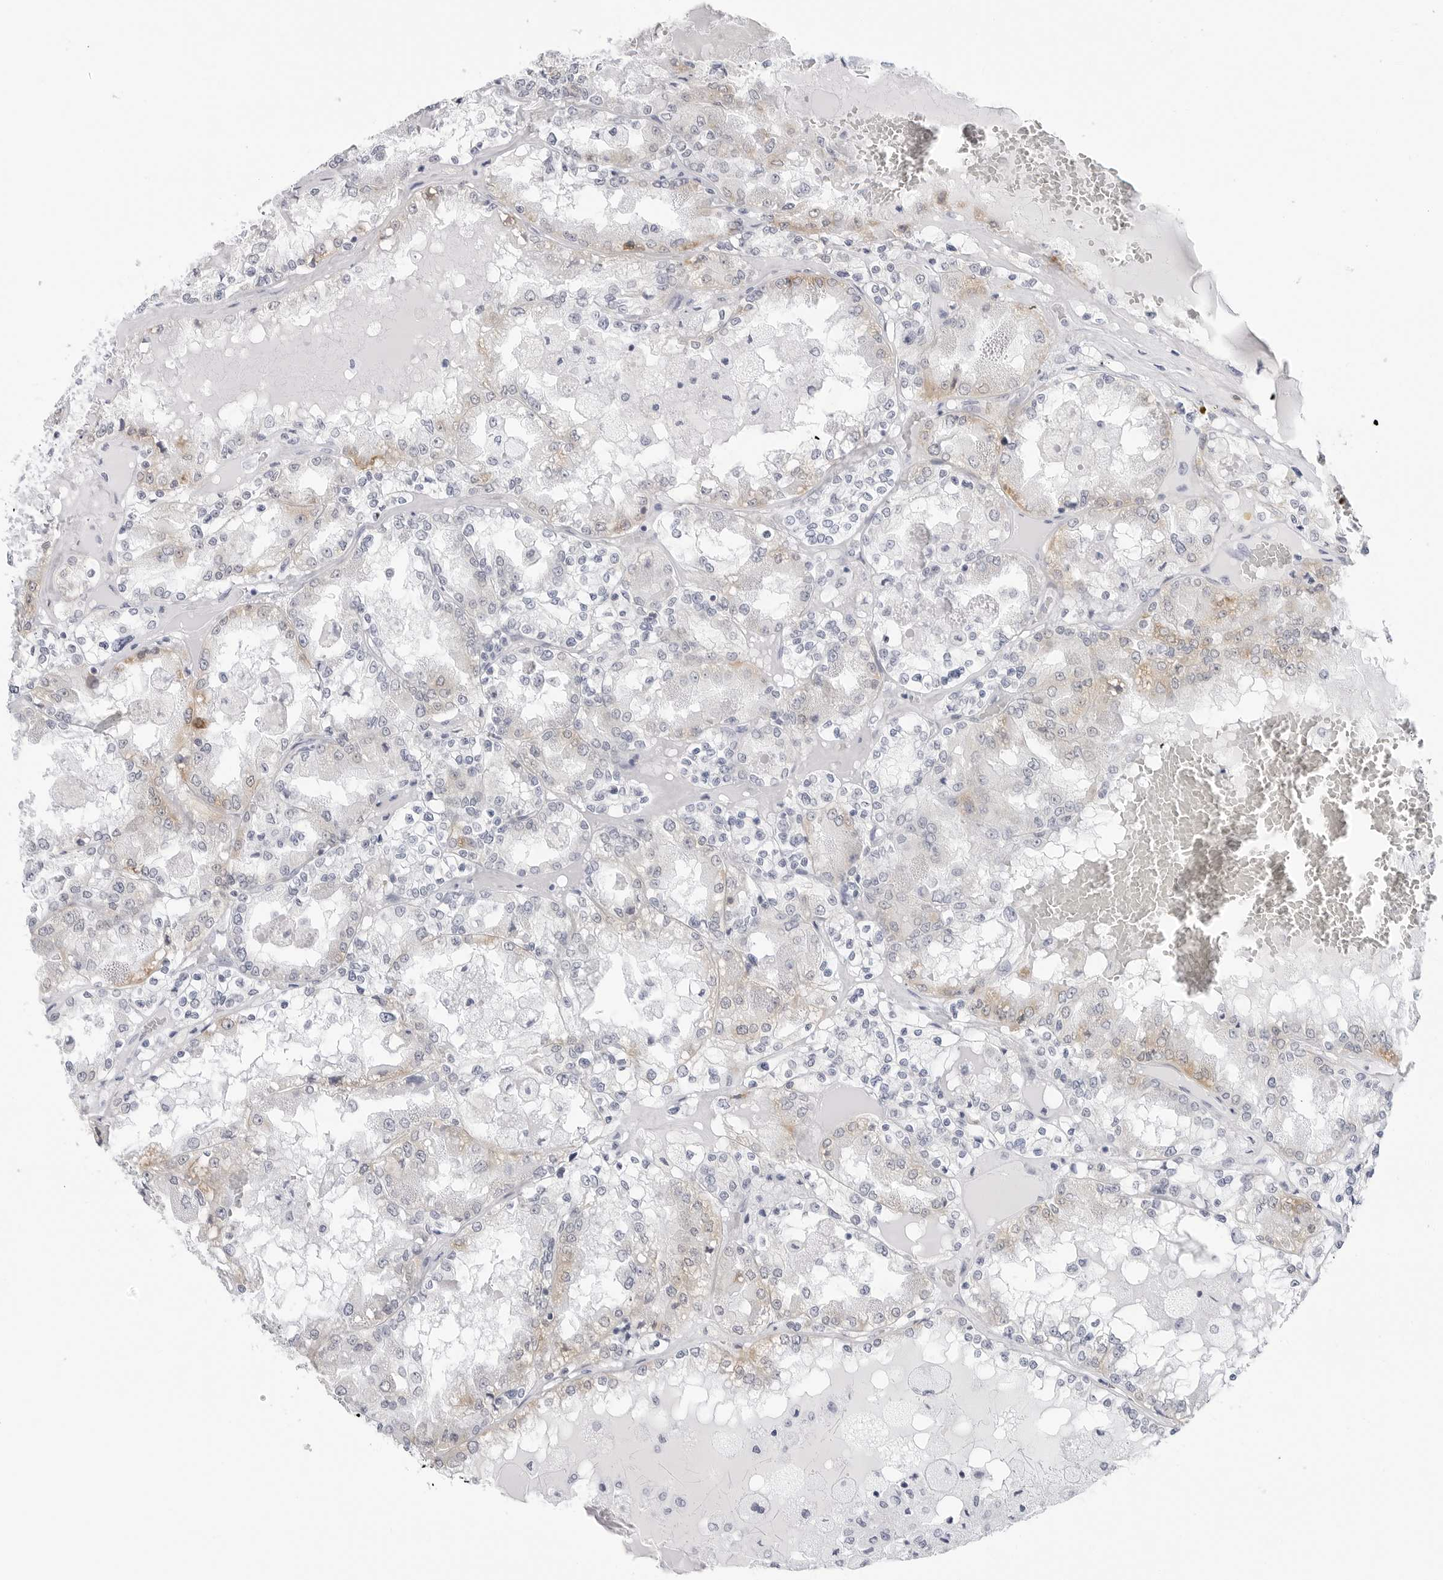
{"staining": {"intensity": "weak", "quantity": "25%-75%", "location": "cytoplasmic/membranous"}, "tissue": "renal cancer", "cell_type": "Tumor cells", "image_type": "cancer", "snomed": [{"axis": "morphology", "description": "Adenocarcinoma, NOS"}, {"axis": "topography", "description": "Kidney"}], "caption": "Renal adenocarcinoma stained with IHC displays weak cytoplasmic/membranous positivity in approximately 25%-75% of tumor cells.", "gene": "HSPB7", "patient": {"sex": "female", "age": 56}}